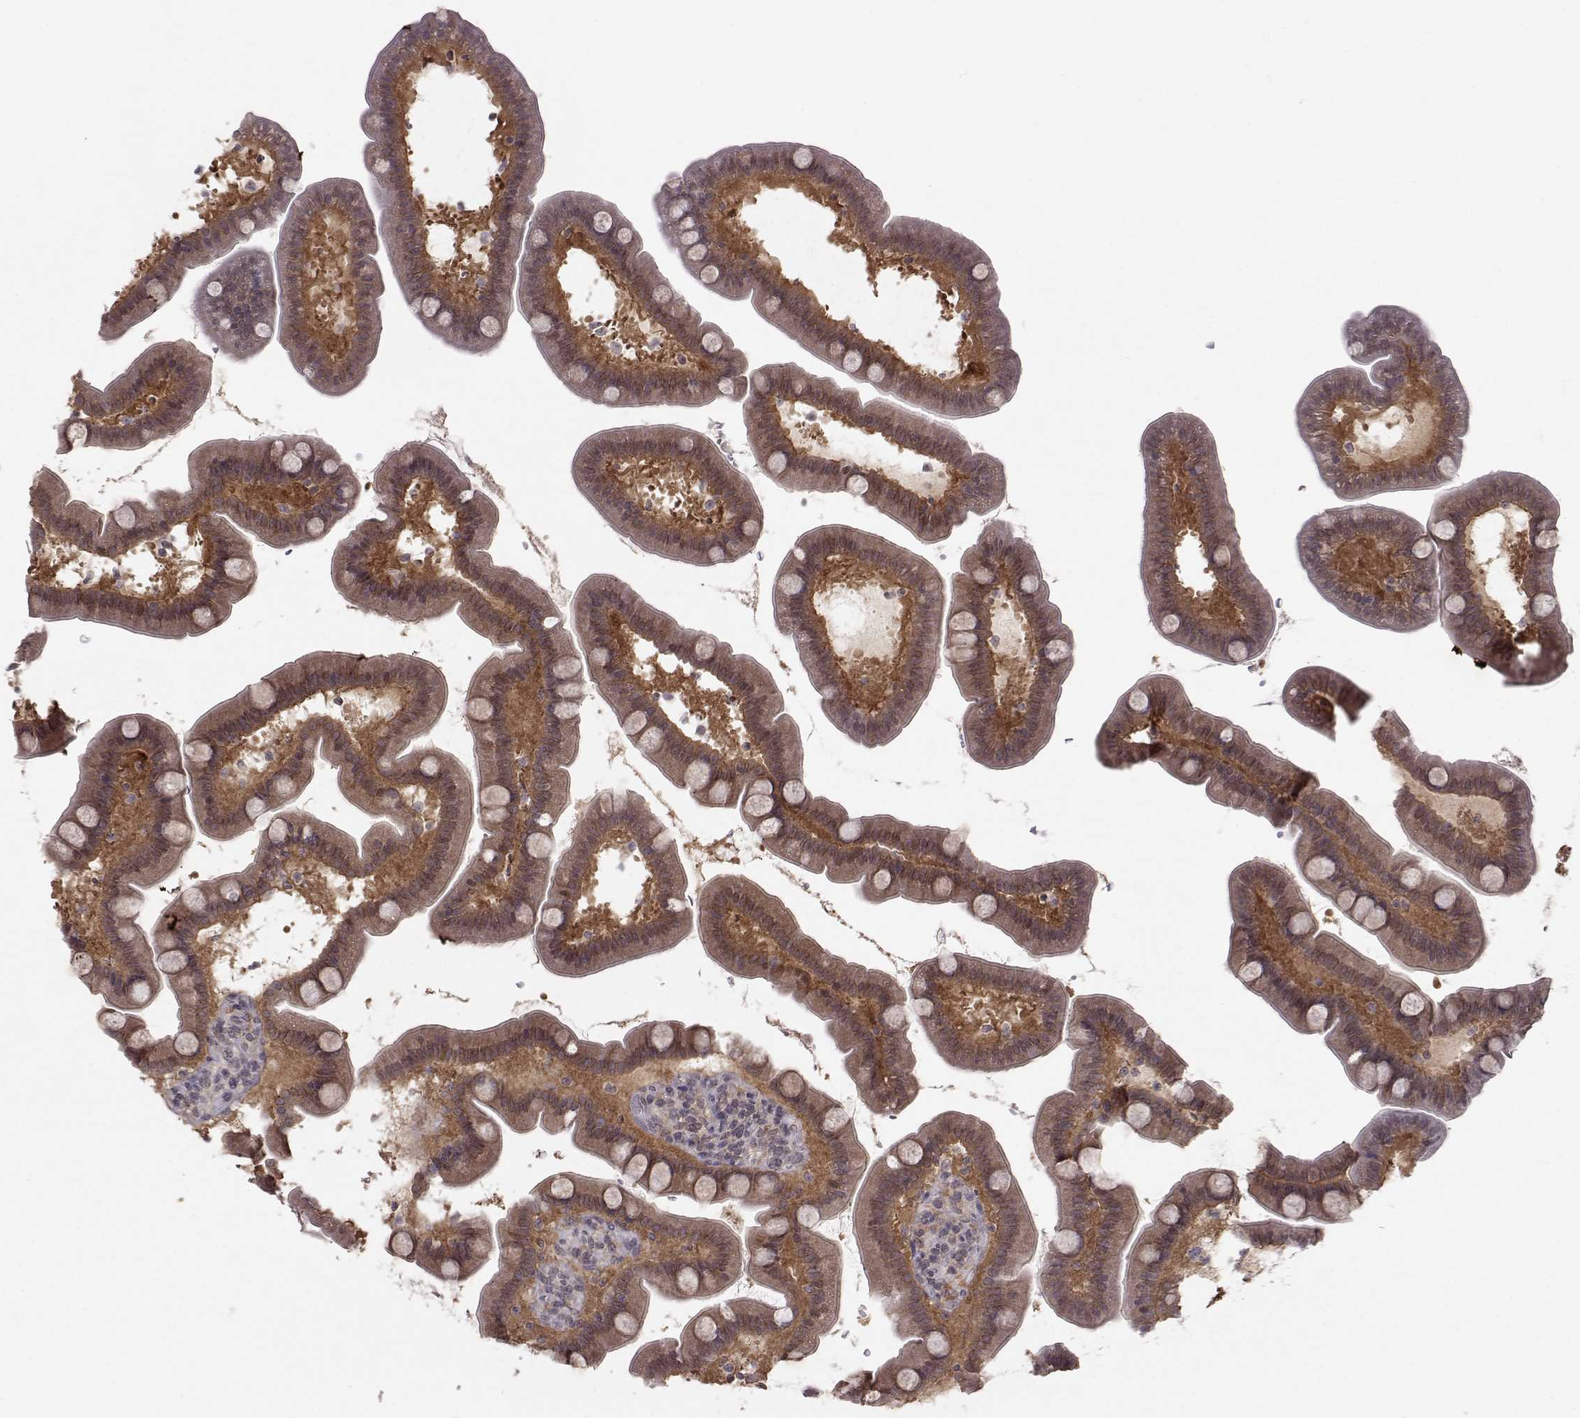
{"staining": {"intensity": "weak", "quantity": "25%-75%", "location": "cytoplasmic/membranous"}, "tissue": "small intestine", "cell_type": "Glandular cells", "image_type": "normal", "snomed": [{"axis": "morphology", "description": "Normal tissue, NOS"}, {"axis": "topography", "description": "Small intestine"}], "caption": "A photomicrograph of small intestine stained for a protein exhibits weak cytoplasmic/membranous brown staining in glandular cells.", "gene": "KIF13B", "patient": {"sex": "male", "age": 66}}